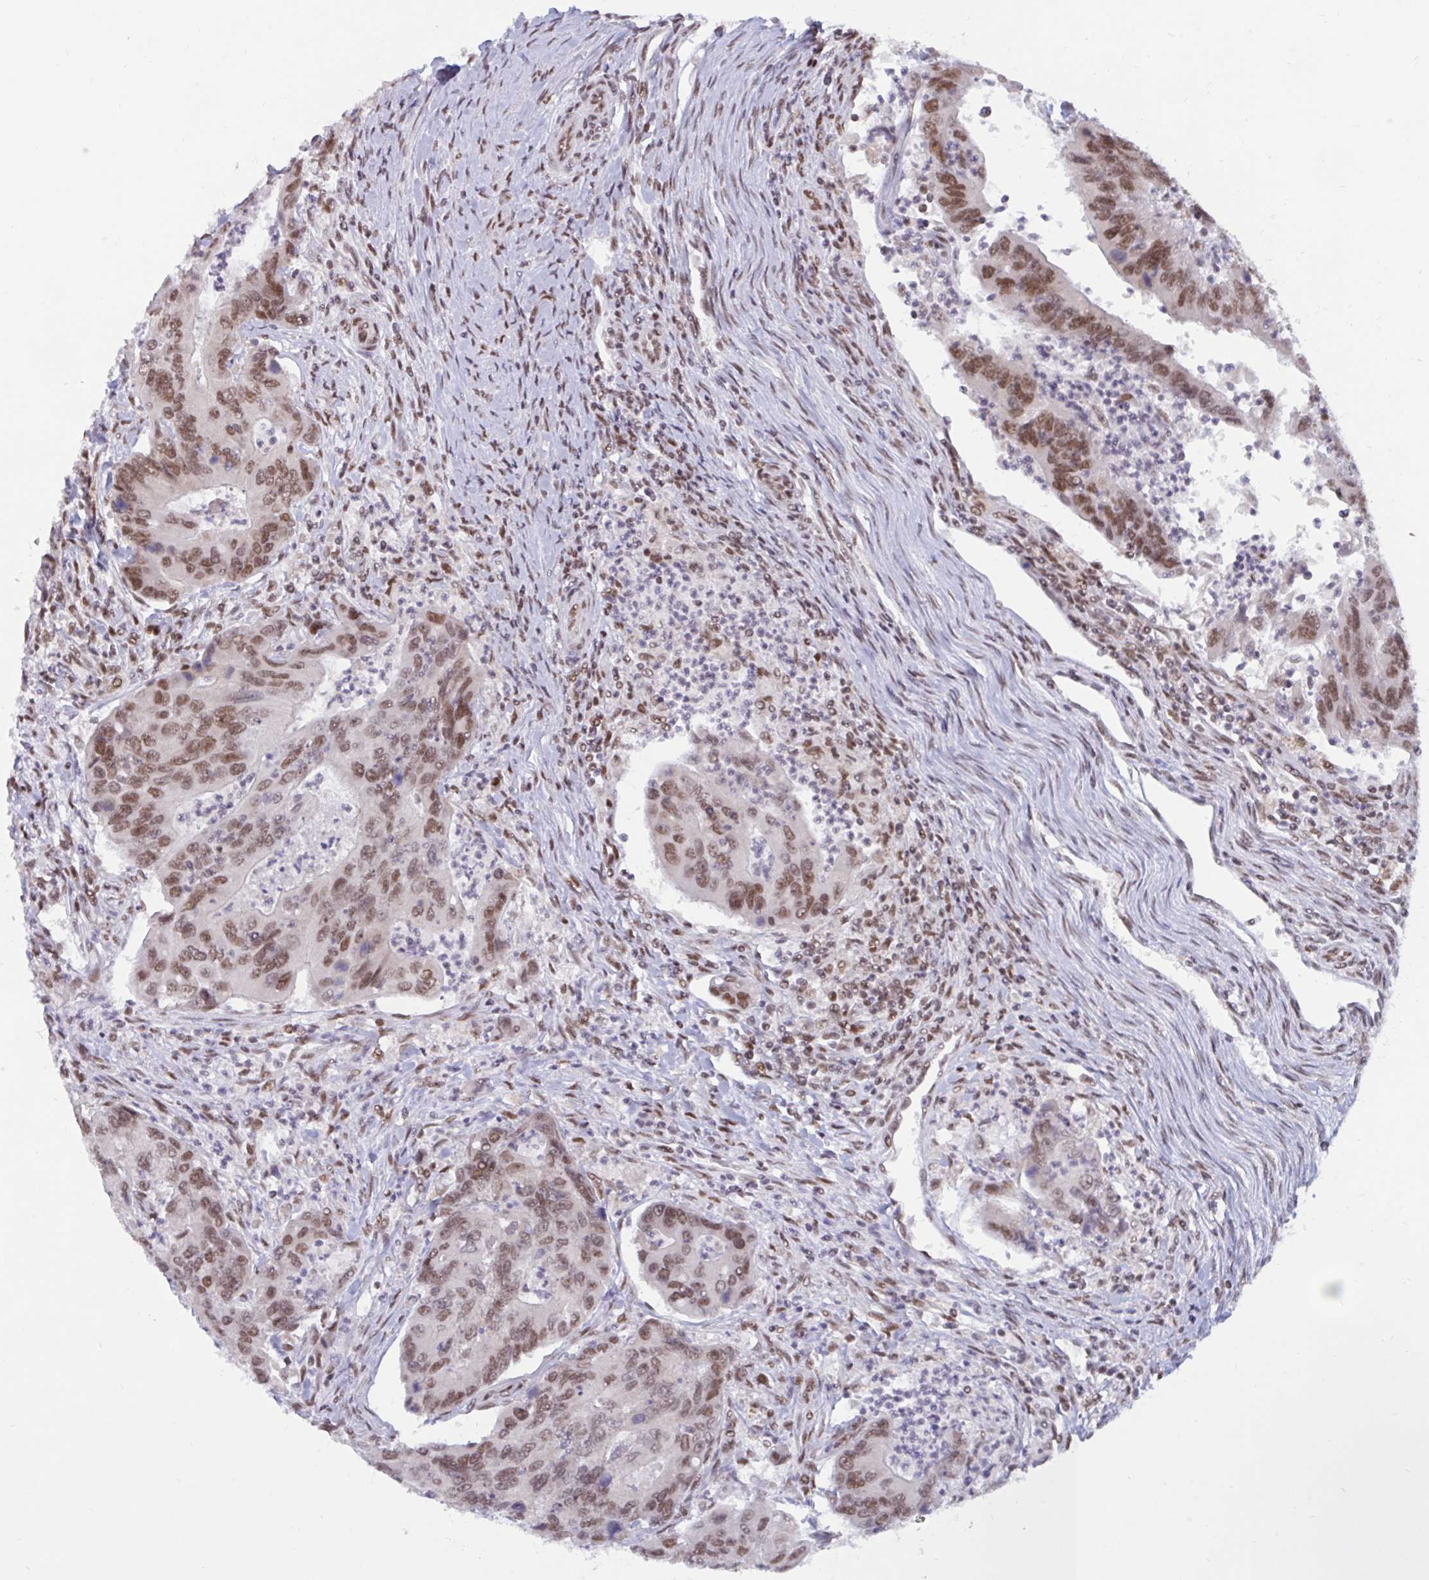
{"staining": {"intensity": "moderate", "quantity": "25%-75%", "location": "nuclear"}, "tissue": "colorectal cancer", "cell_type": "Tumor cells", "image_type": "cancer", "snomed": [{"axis": "morphology", "description": "Adenocarcinoma, NOS"}, {"axis": "topography", "description": "Colon"}], "caption": "This photomicrograph shows IHC staining of colorectal cancer, with medium moderate nuclear staining in about 25%-75% of tumor cells.", "gene": "PHF10", "patient": {"sex": "female", "age": 67}}